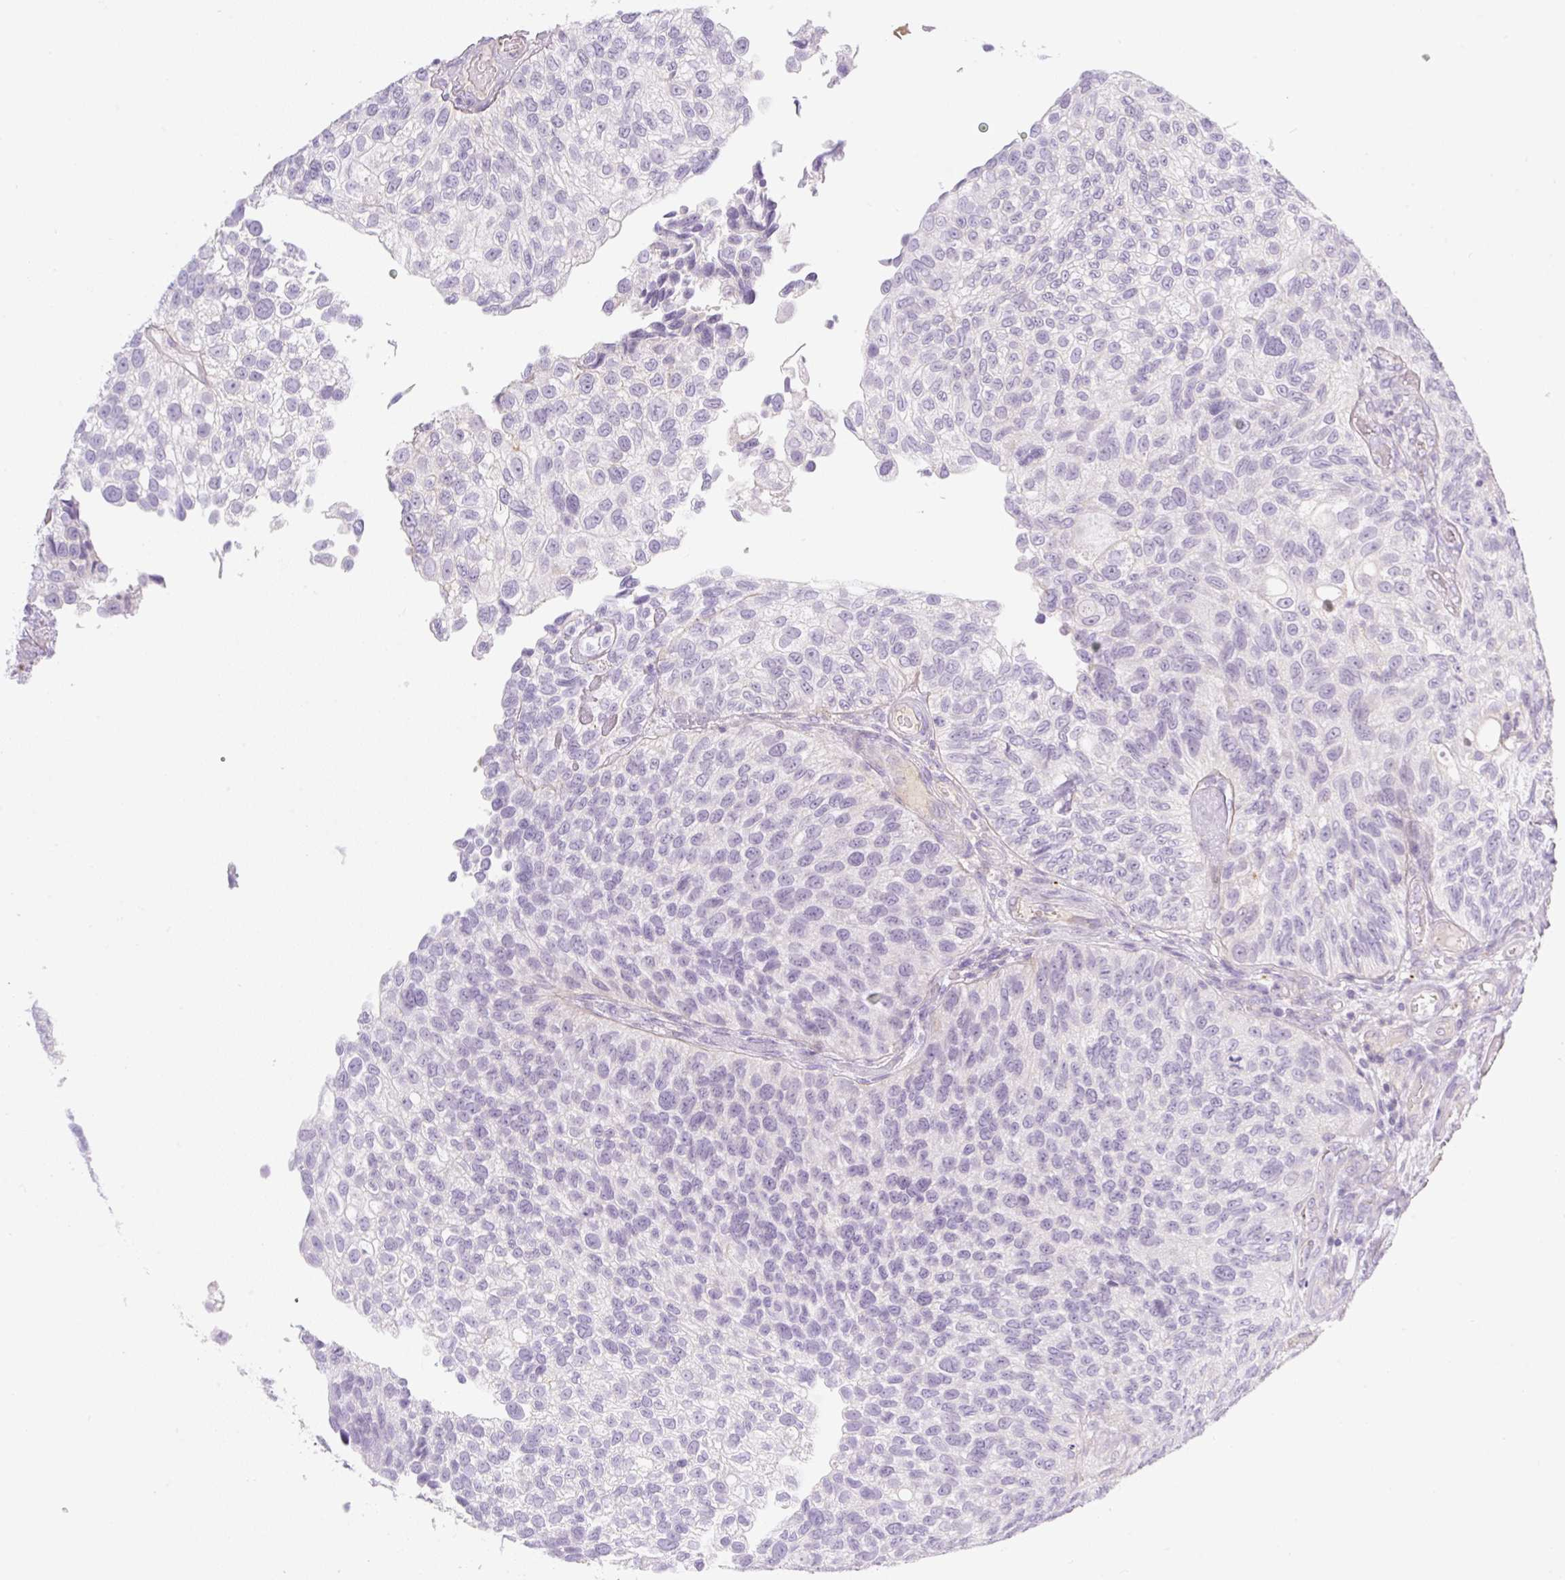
{"staining": {"intensity": "negative", "quantity": "none", "location": "none"}, "tissue": "urothelial cancer", "cell_type": "Tumor cells", "image_type": "cancer", "snomed": [{"axis": "morphology", "description": "Urothelial carcinoma, NOS"}, {"axis": "topography", "description": "Urinary bladder"}], "caption": "Transitional cell carcinoma stained for a protein using immunohistochemistry (IHC) displays no positivity tumor cells.", "gene": "MIA2", "patient": {"sex": "male", "age": 87}}